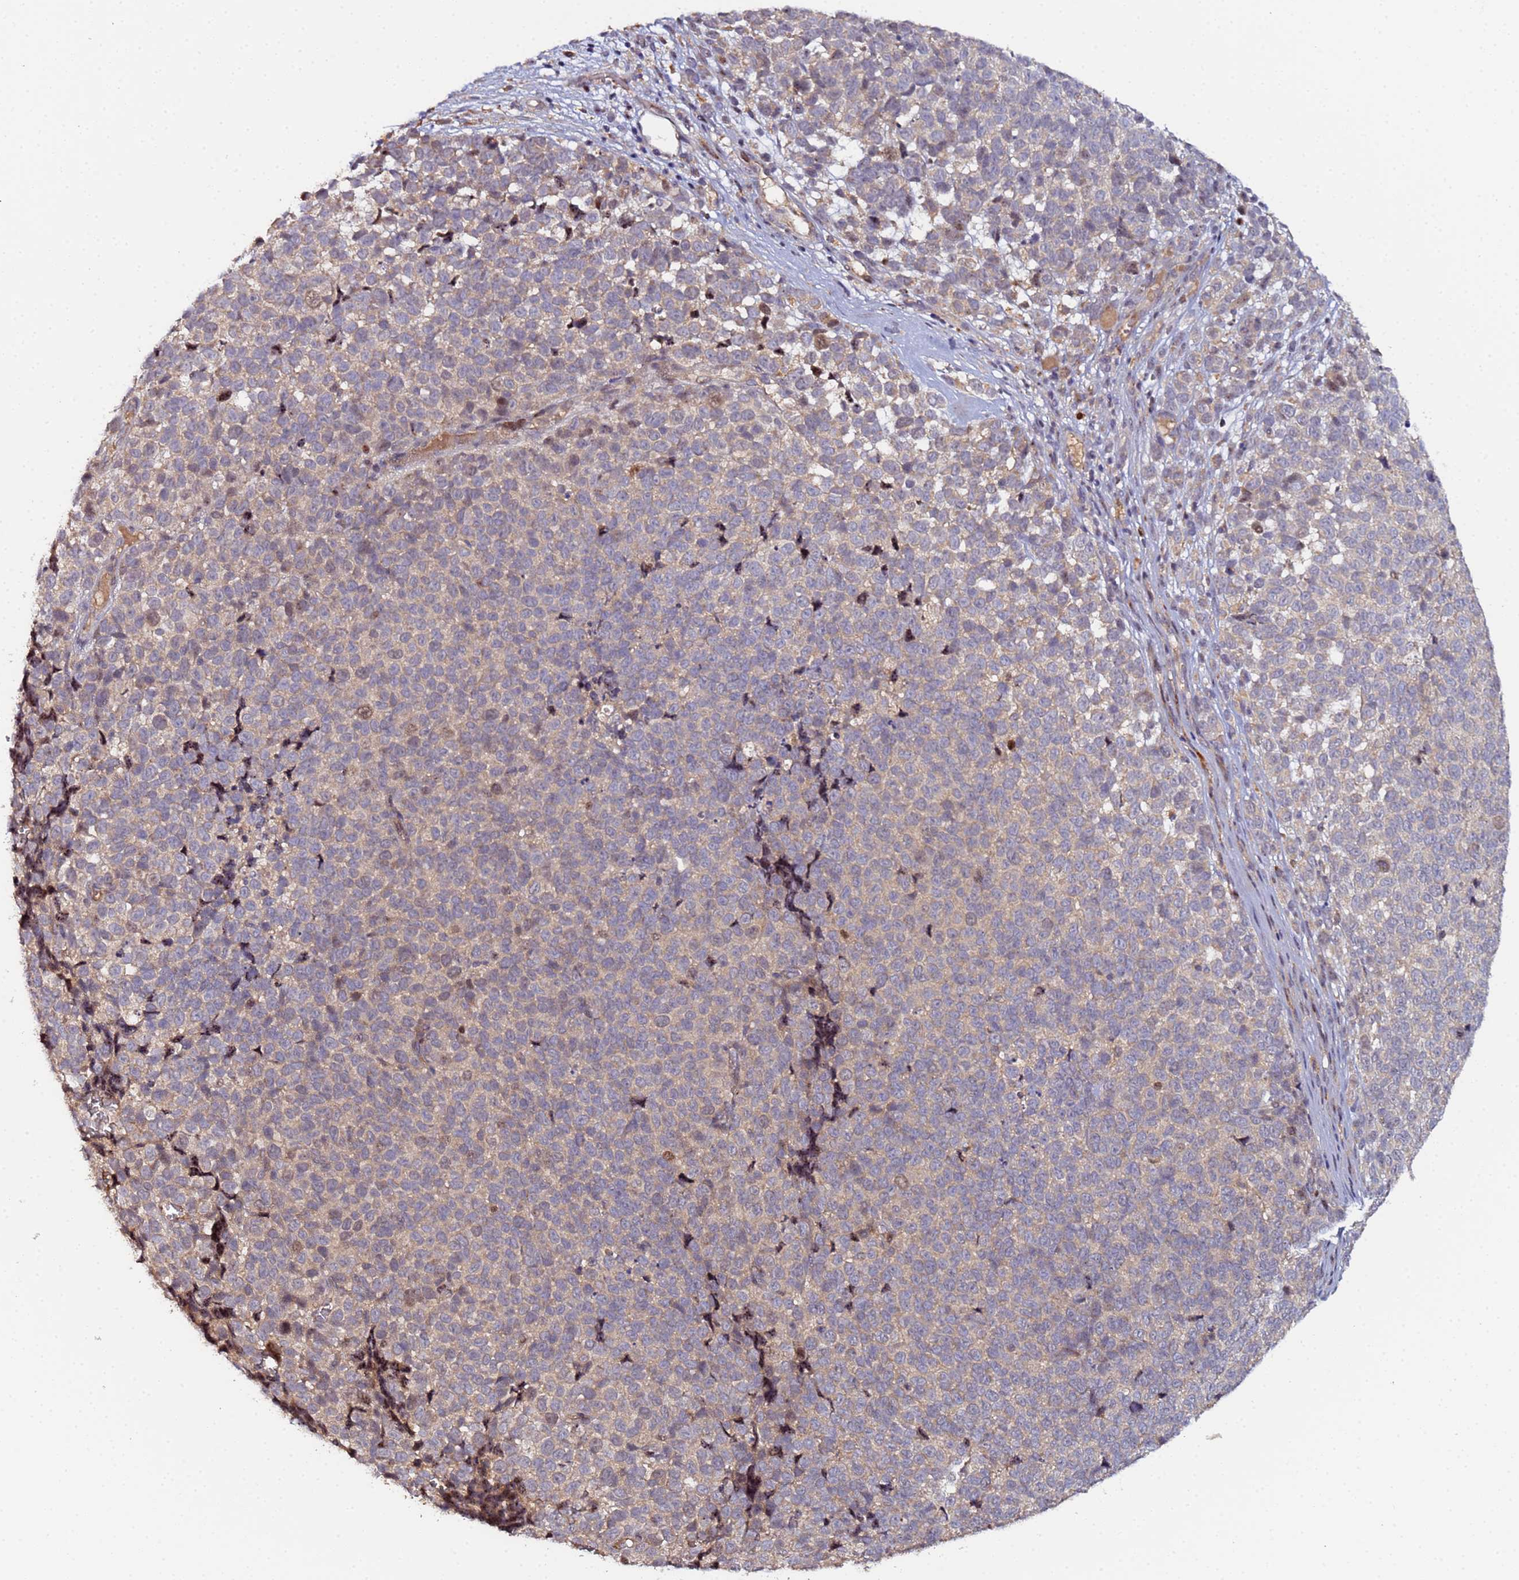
{"staining": {"intensity": "moderate", "quantity": "<25%", "location": "cytoplasmic/membranous,nuclear"}, "tissue": "melanoma", "cell_type": "Tumor cells", "image_type": "cancer", "snomed": [{"axis": "morphology", "description": "Malignant melanoma, NOS"}, {"axis": "topography", "description": "Nose, NOS"}], "caption": "DAB (3,3'-diaminobenzidine) immunohistochemical staining of malignant melanoma exhibits moderate cytoplasmic/membranous and nuclear protein positivity in approximately <25% of tumor cells.", "gene": "OSER1", "patient": {"sex": "female", "age": 48}}